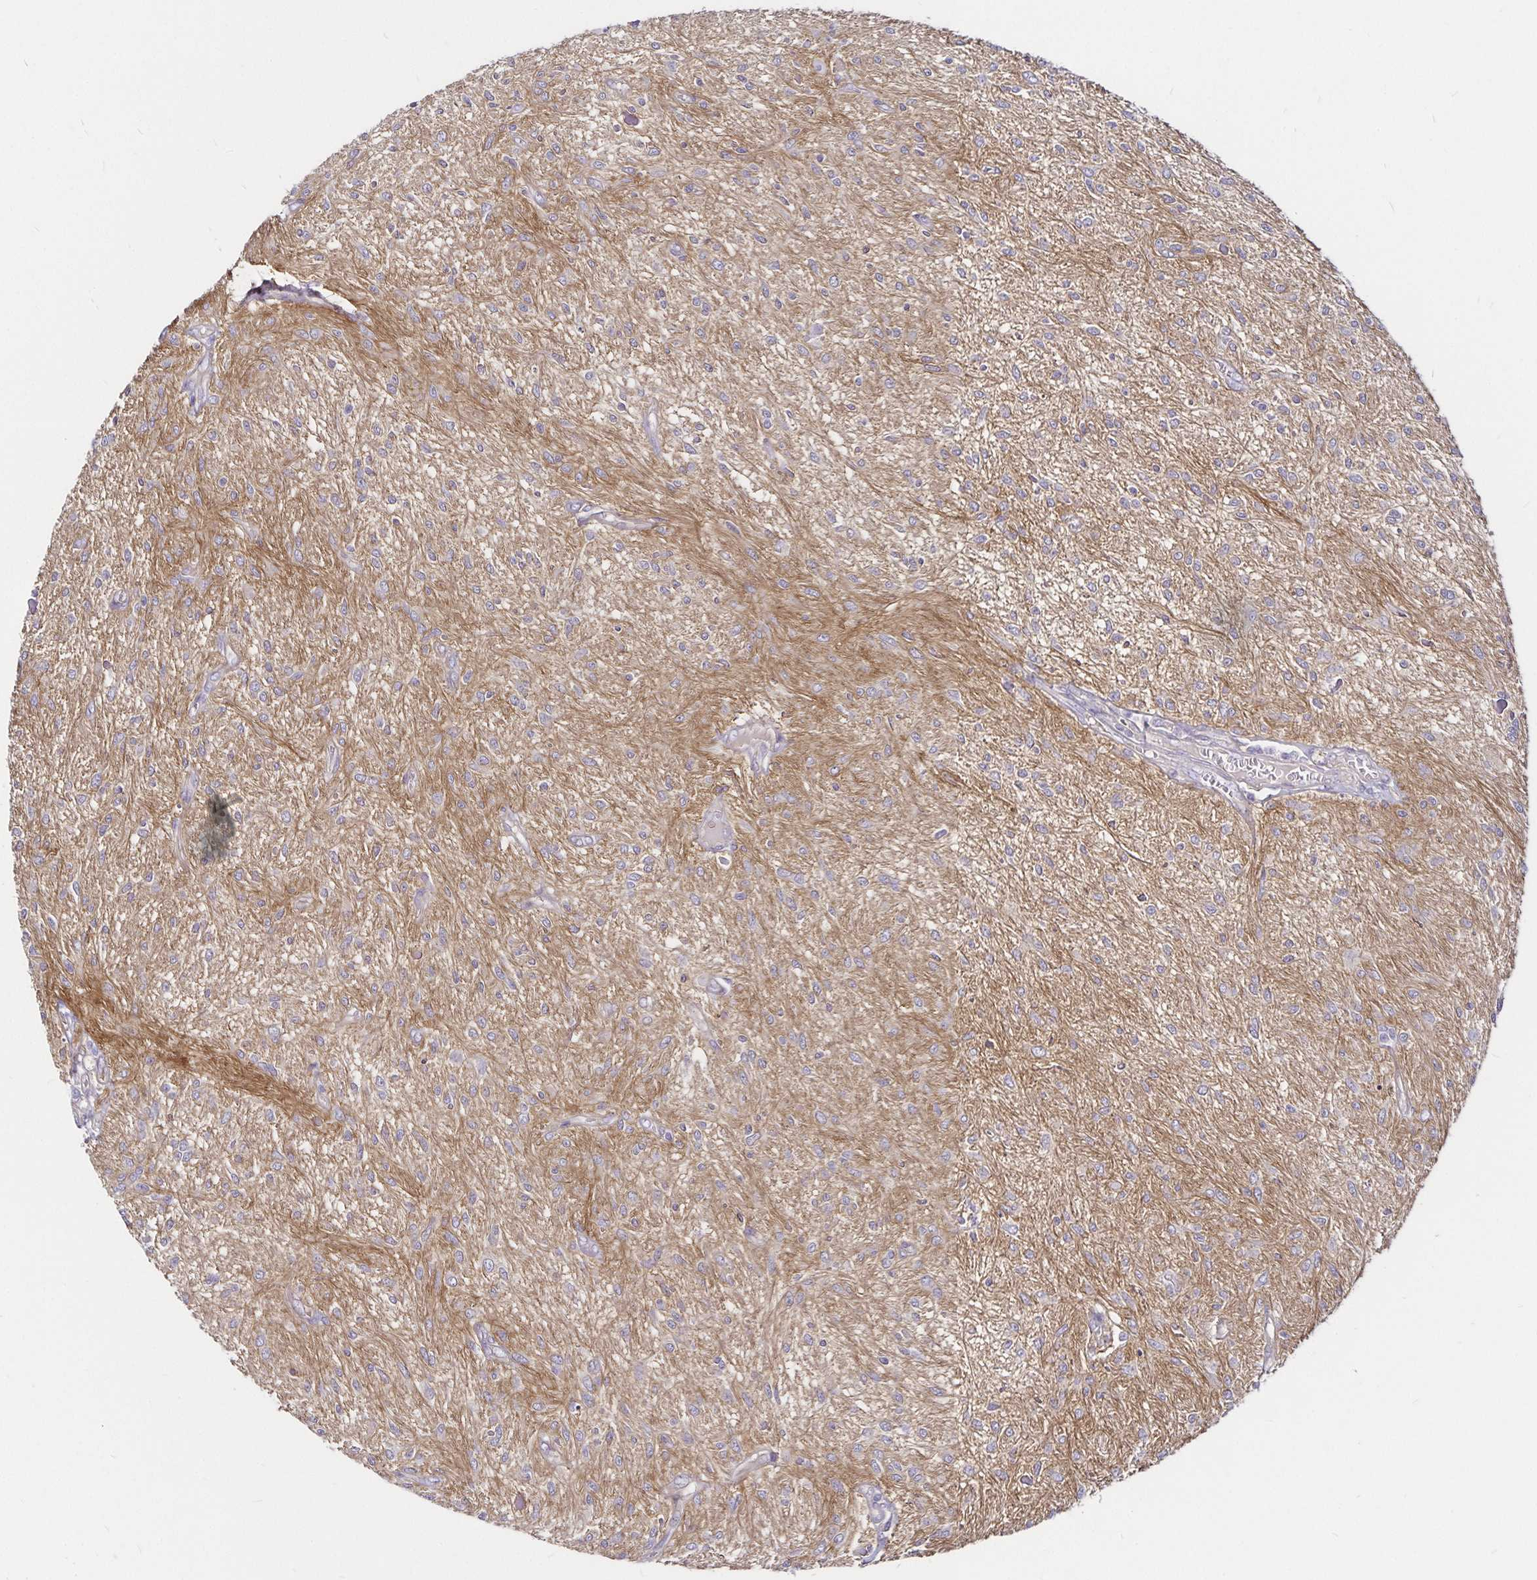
{"staining": {"intensity": "negative", "quantity": "none", "location": "none"}, "tissue": "glioma", "cell_type": "Tumor cells", "image_type": "cancer", "snomed": [{"axis": "morphology", "description": "Glioma, malignant, Low grade"}, {"axis": "topography", "description": "Cerebellum"}], "caption": "High magnification brightfield microscopy of malignant glioma (low-grade) stained with DAB (brown) and counterstained with hematoxylin (blue): tumor cells show no significant expression. (DAB (3,3'-diaminobenzidine) IHC visualized using brightfield microscopy, high magnification).", "gene": "GNG12", "patient": {"sex": "female", "age": 14}}